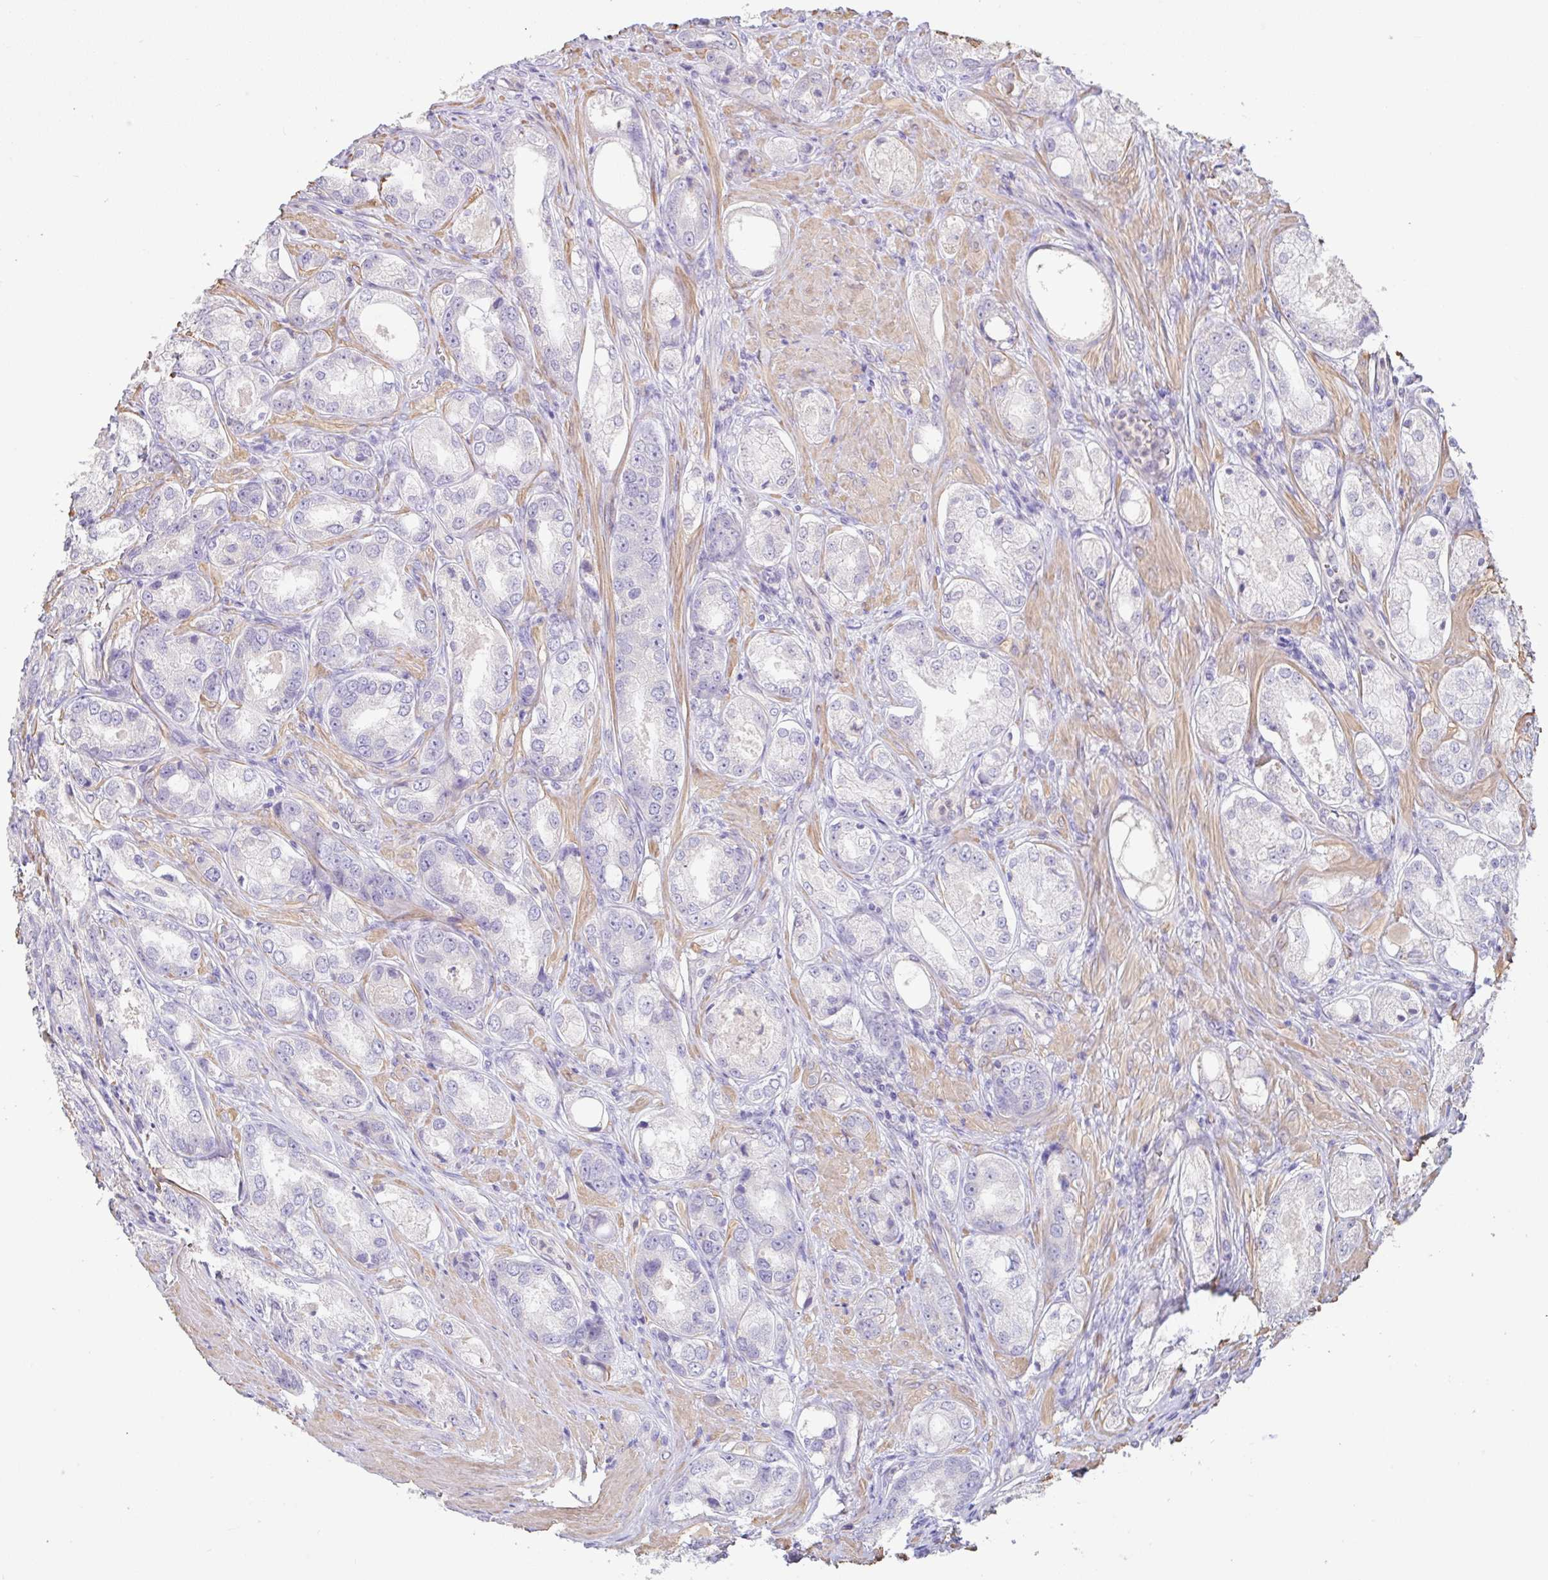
{"staining": {"intensity": "negative", "quantity": "none", "location": "none"}, "tissue": "prostate cancer", "cell_type": "Tumor cells", "image_type": "cancer", "snomed": [{"axis": "morphology", "description": "Adenocarcinoma, Low grade"}, {"axis": "topography", "description": "Prostate"}], "caption": "A high-resolution photomicrograph shows IHC staining of prostate cancer, which exhibits no significant expression in tumor cells.", "gene": "PYGM", "patient": {"sex": "male", "age": 68}}